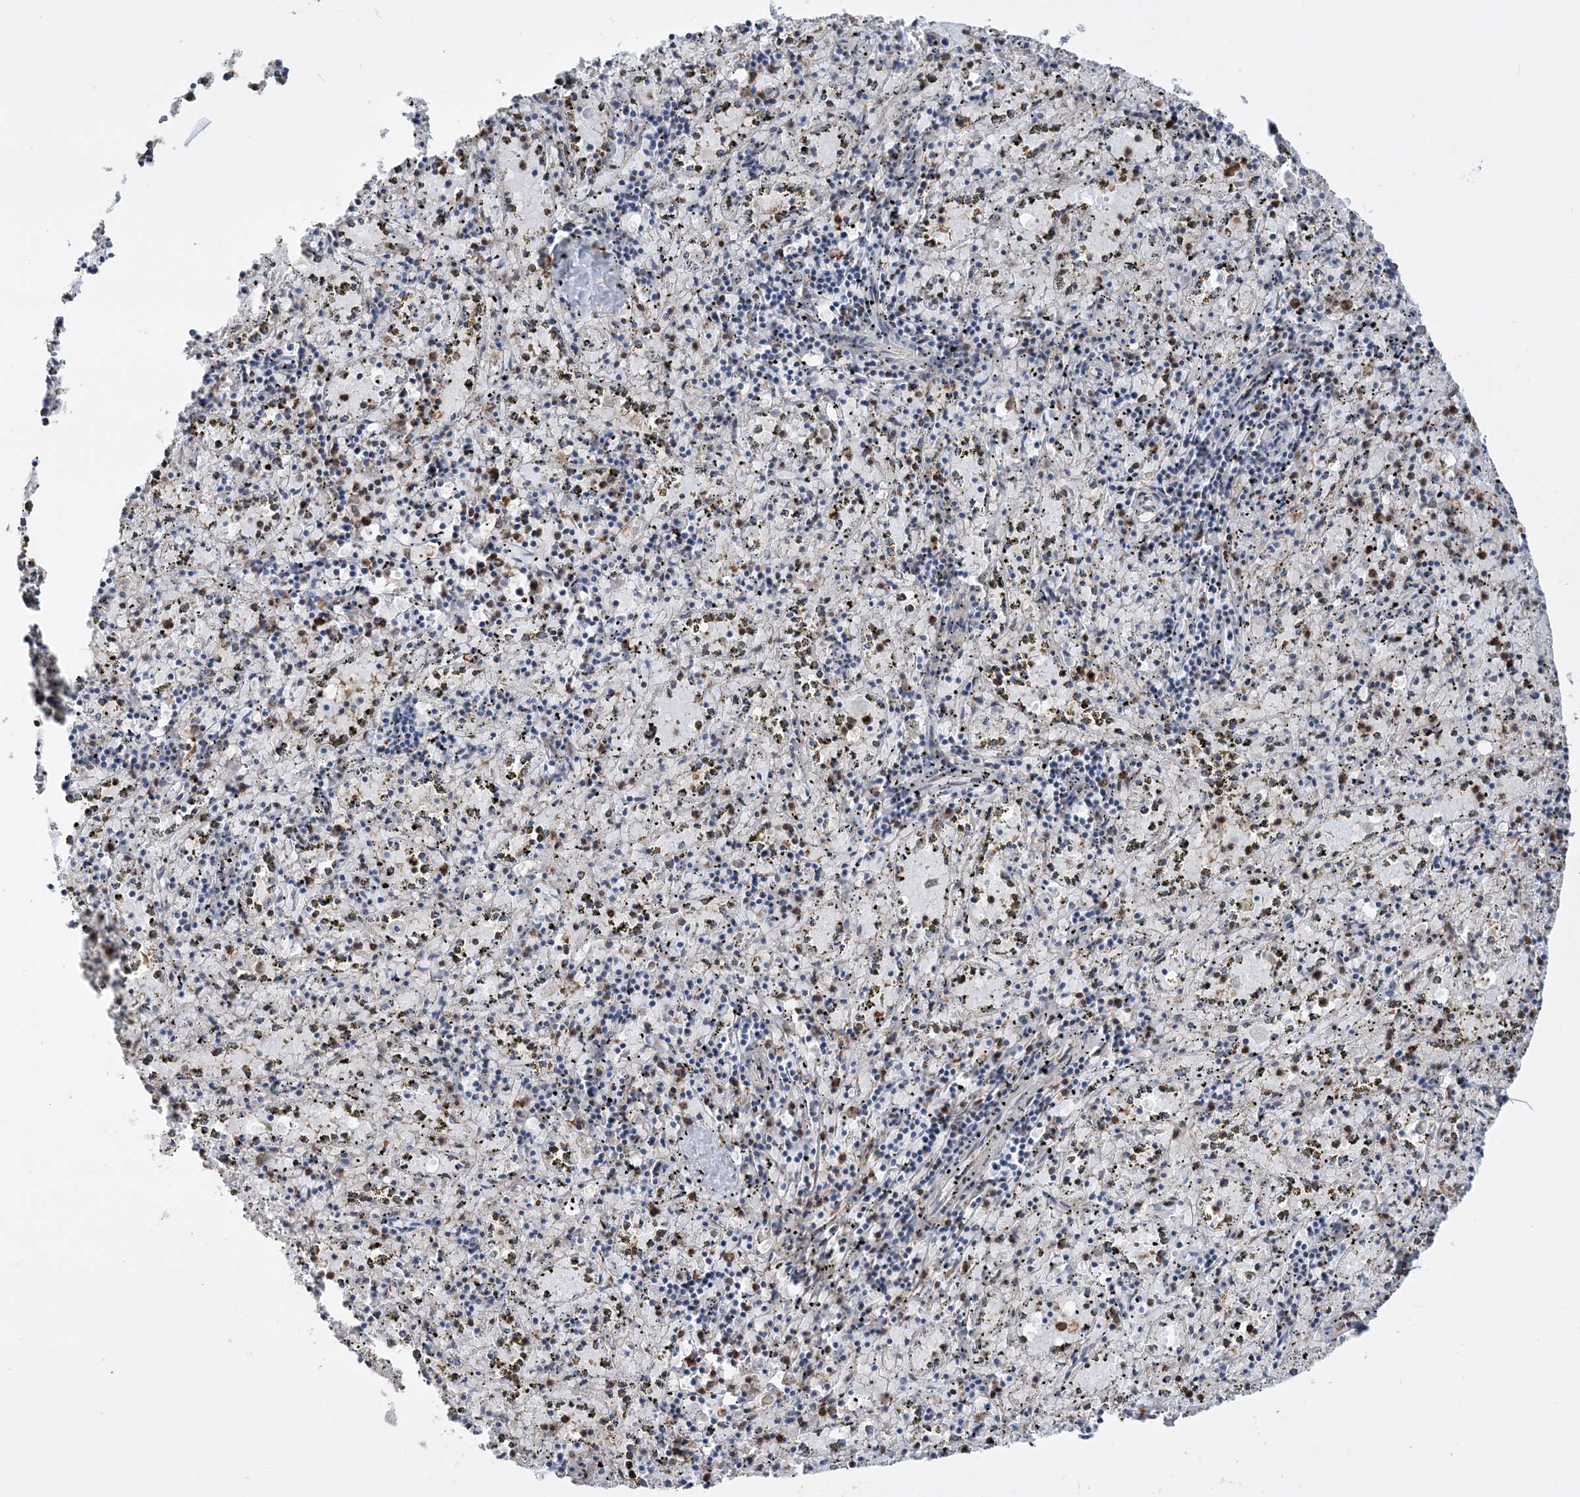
{"staining": {"intensity": "moderate", "quantity": "25%-75%", "location": "cytoplasmic/membranous"}, "tissue": "spleen", "cell_type": "Cells in red pulp", "image_type": "normal", "snomed": [{"axis": "morphology", "description": "Normal tissue, NOS"}, {"axis": "topography", "description": "Spleen"}], "caption": "Human spleen stained for a protein (brown) reveals moderate cytoplasmic/membranous positive staining in approximately 25%-75% of cells in red pulp.", "gene": "RNPEPL1", "patient": {"sex": "male", "age": 11}}